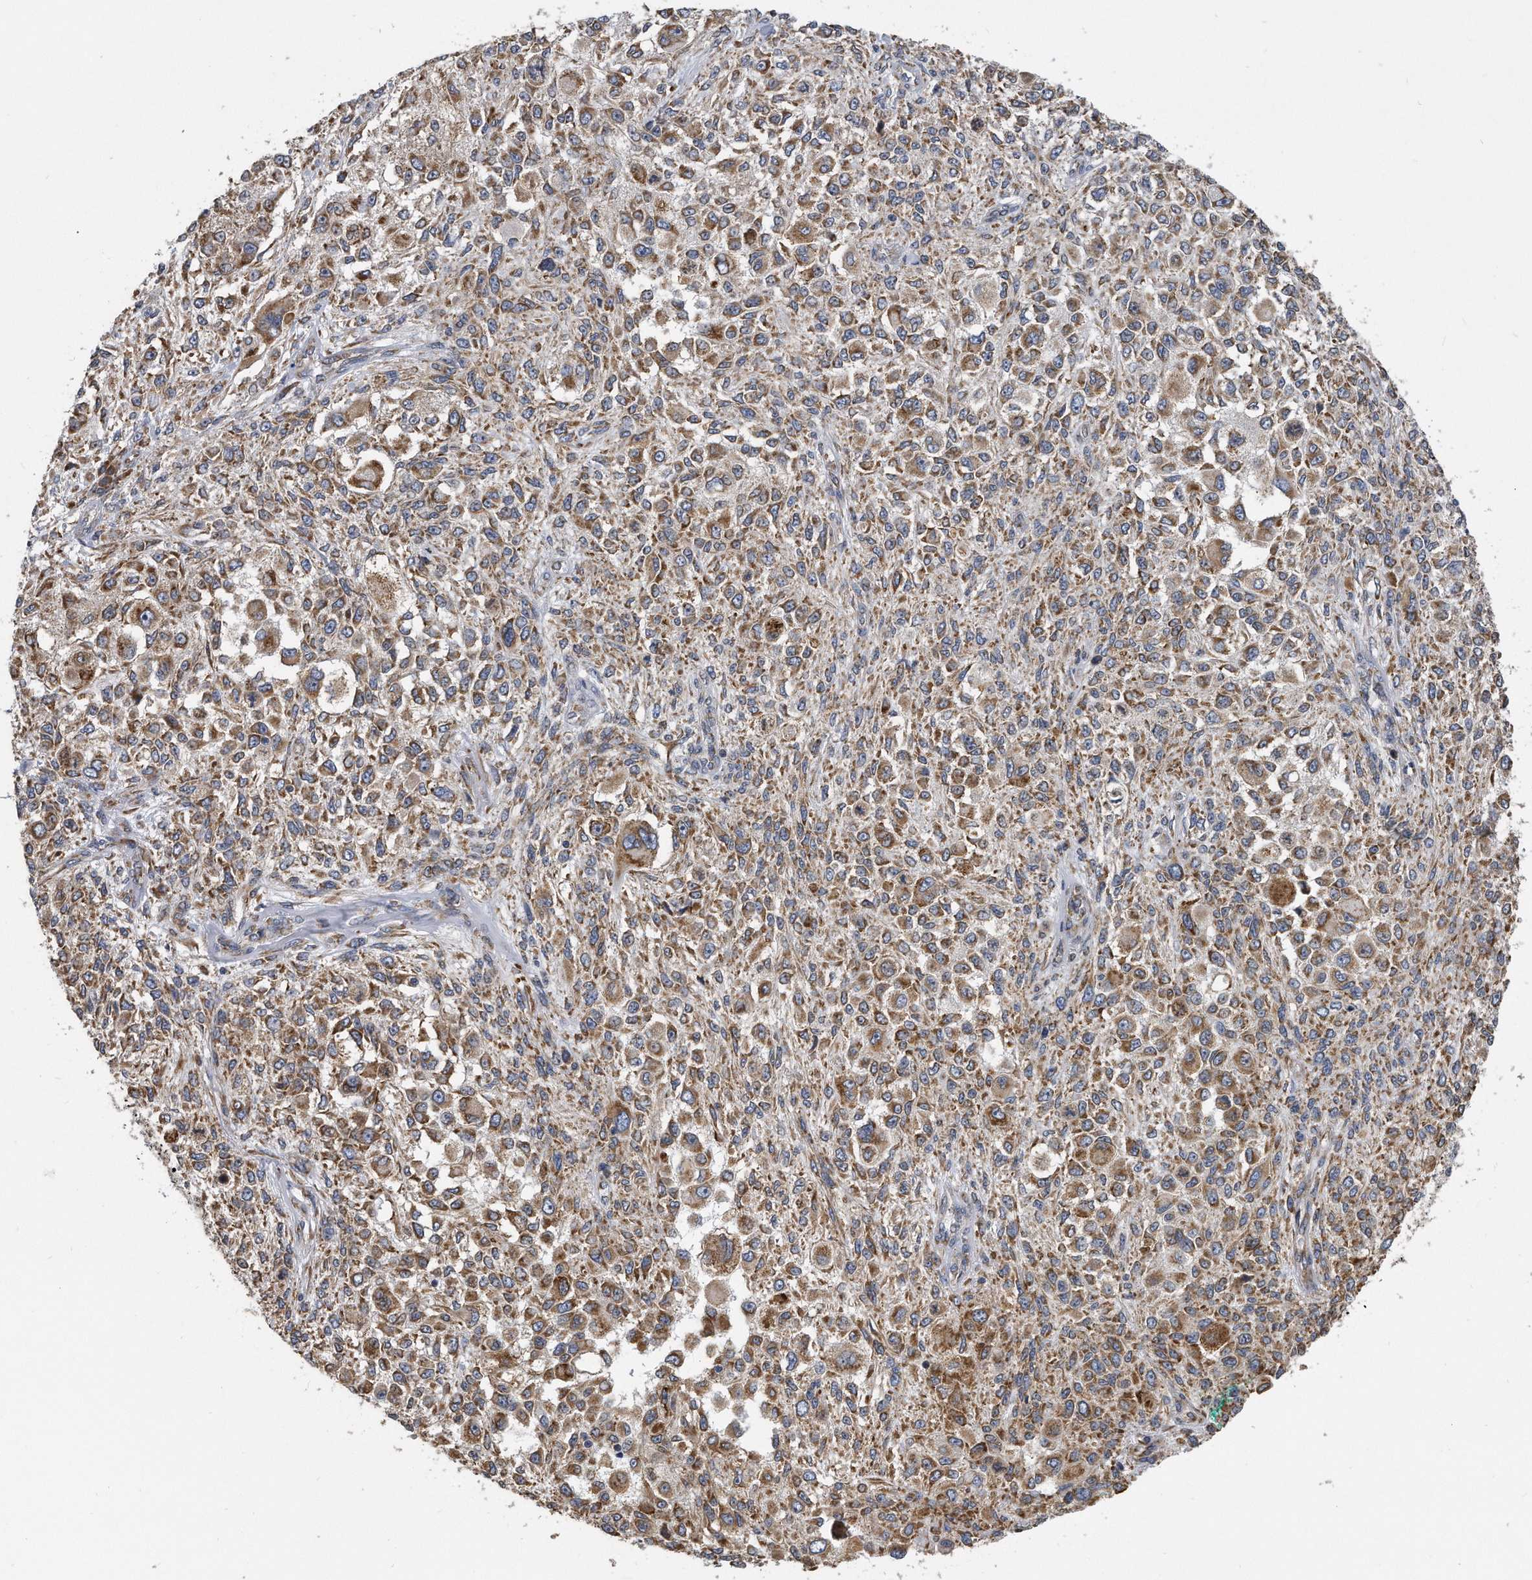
{"staining": {"intensity": "moderate", "quantity": ">75%", "location": "cytoplasmic/membranous"}, "tissue": "melanoma", "cell_type": "Tumor cells", "image_type": "cancer", "snomed": [{"axis": "morphology", "description": "Necrosis, NOS"}, {"axis": "morphology", "description": "Malignant melanoma, NOS"}, {"axis": "topography", "description": "Skin"}], "caption": "Immunohistochemistry micrograph of neoplastic tissue: melanoma stained using immunohistochemistry (IHC) shows medium levels of moderate protein expression localized specifically in the cytoplasmic/membranous of tumor cells, appearing as a cytoplasmic/membranous brown color.", "gene": "CCDC47", "patient": {"sex": "female", "age": 87}}